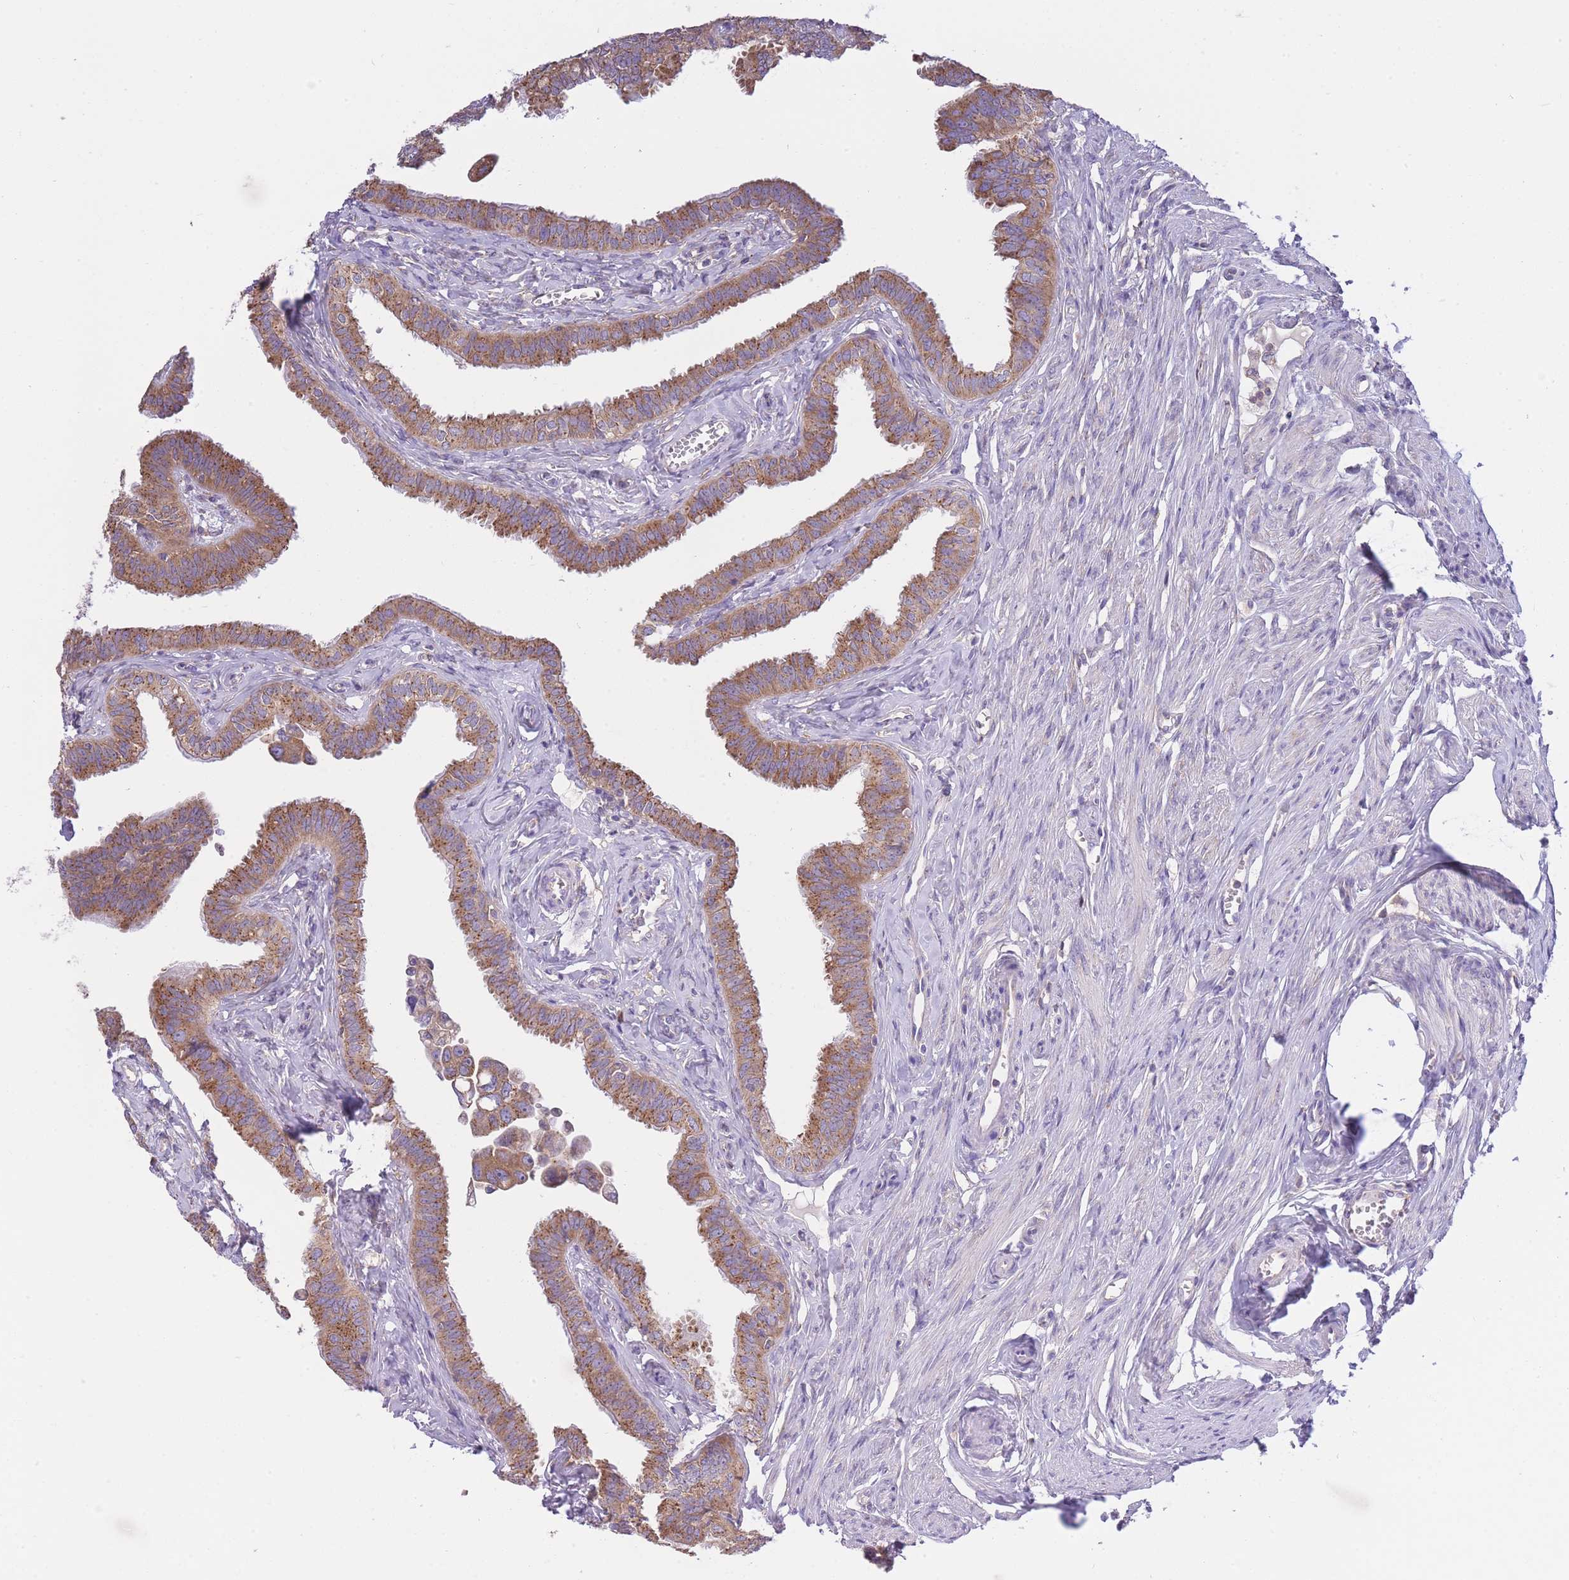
{"staining": {"intensity": "moderate", "quantity": ">75%", "location": "cytoplasmic/membranous"}, "tissue": "fallopian tube", "cell_type": "Glandular cells", "image_type": "normal", "snomed": [{"axis": "morphology", "description": "Normal tissue, NOS"}, {"axis": "morphology", "description": "Carcinoma, NOS"}, {"axis": "topography", "description": "Fallopian tube"}, {"axis": "topography", "description": "Ovary"}], "caption": "Moderate cytoplasmic/membranous protein expression is identified in about >75% of glandular cells in fallopian tube.", "gene": "COPG1", "patient": {"sex": "female", "age": 59}}